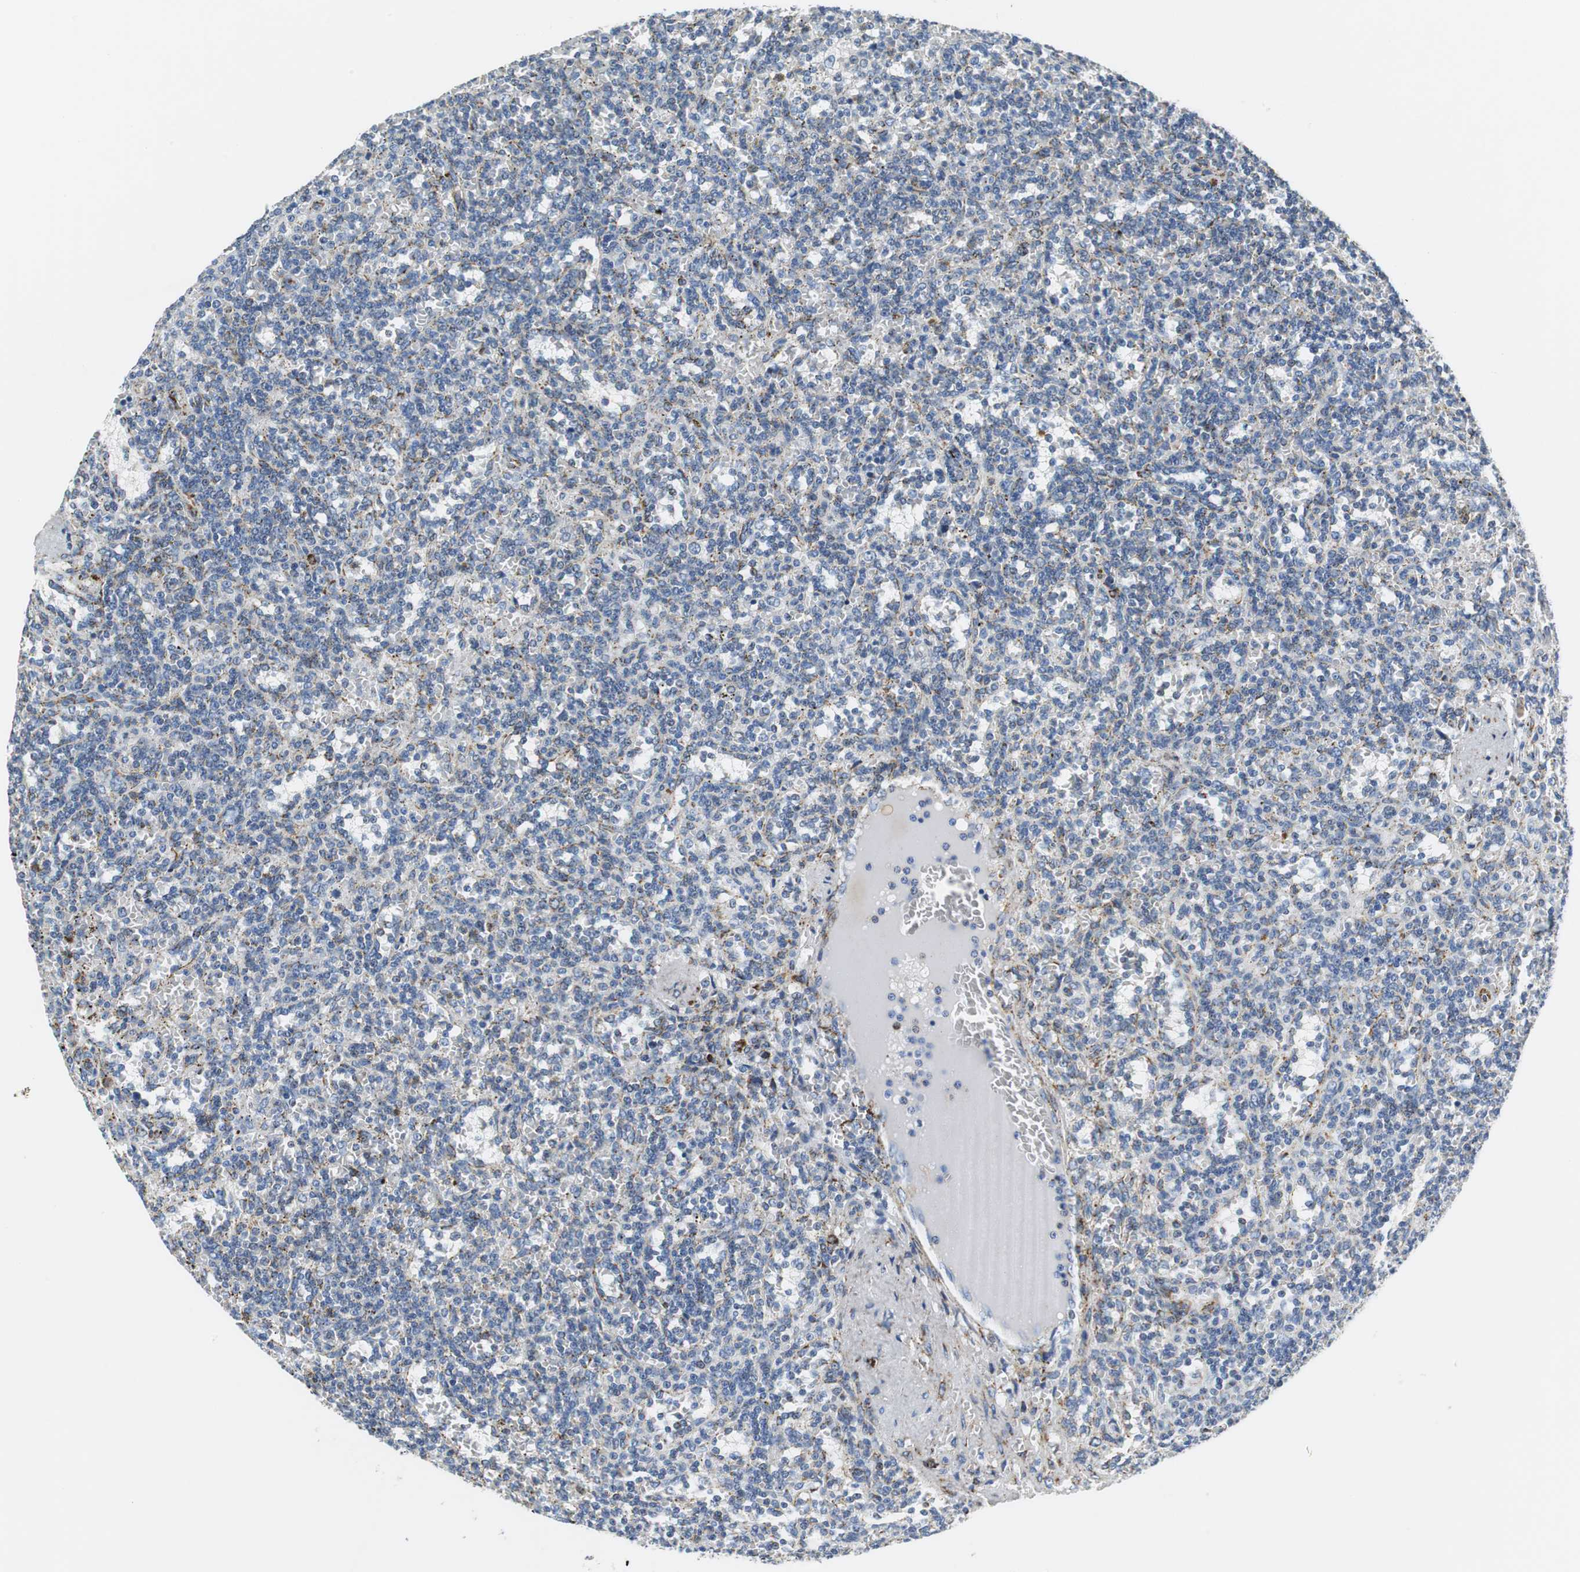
{"staining": {"intensity": "strong", "quantity": "<25%", "location": "cytoplasmic/membranous"}, "tissue": "lymphoma", "cell_type": "Tumor cells", "image_type": "cancer", "snomed": [{"axis": "morphology", "description": "Malignant lymphoma, non-Hodgkin's type, Low grade"}, {"axis": "topography", "description": "Spleen"}], "caption": "This image demonstrates lymphoma stained with immunohistochemistry (IHC) to label a protein in brown. The cytoplasmic/membranous of tumor cells show strong positivity for the protein. Nuclei are counter-stained blue.", "gene": "C1QTNF7", "patient": {"sex": "male", "age": 73}}